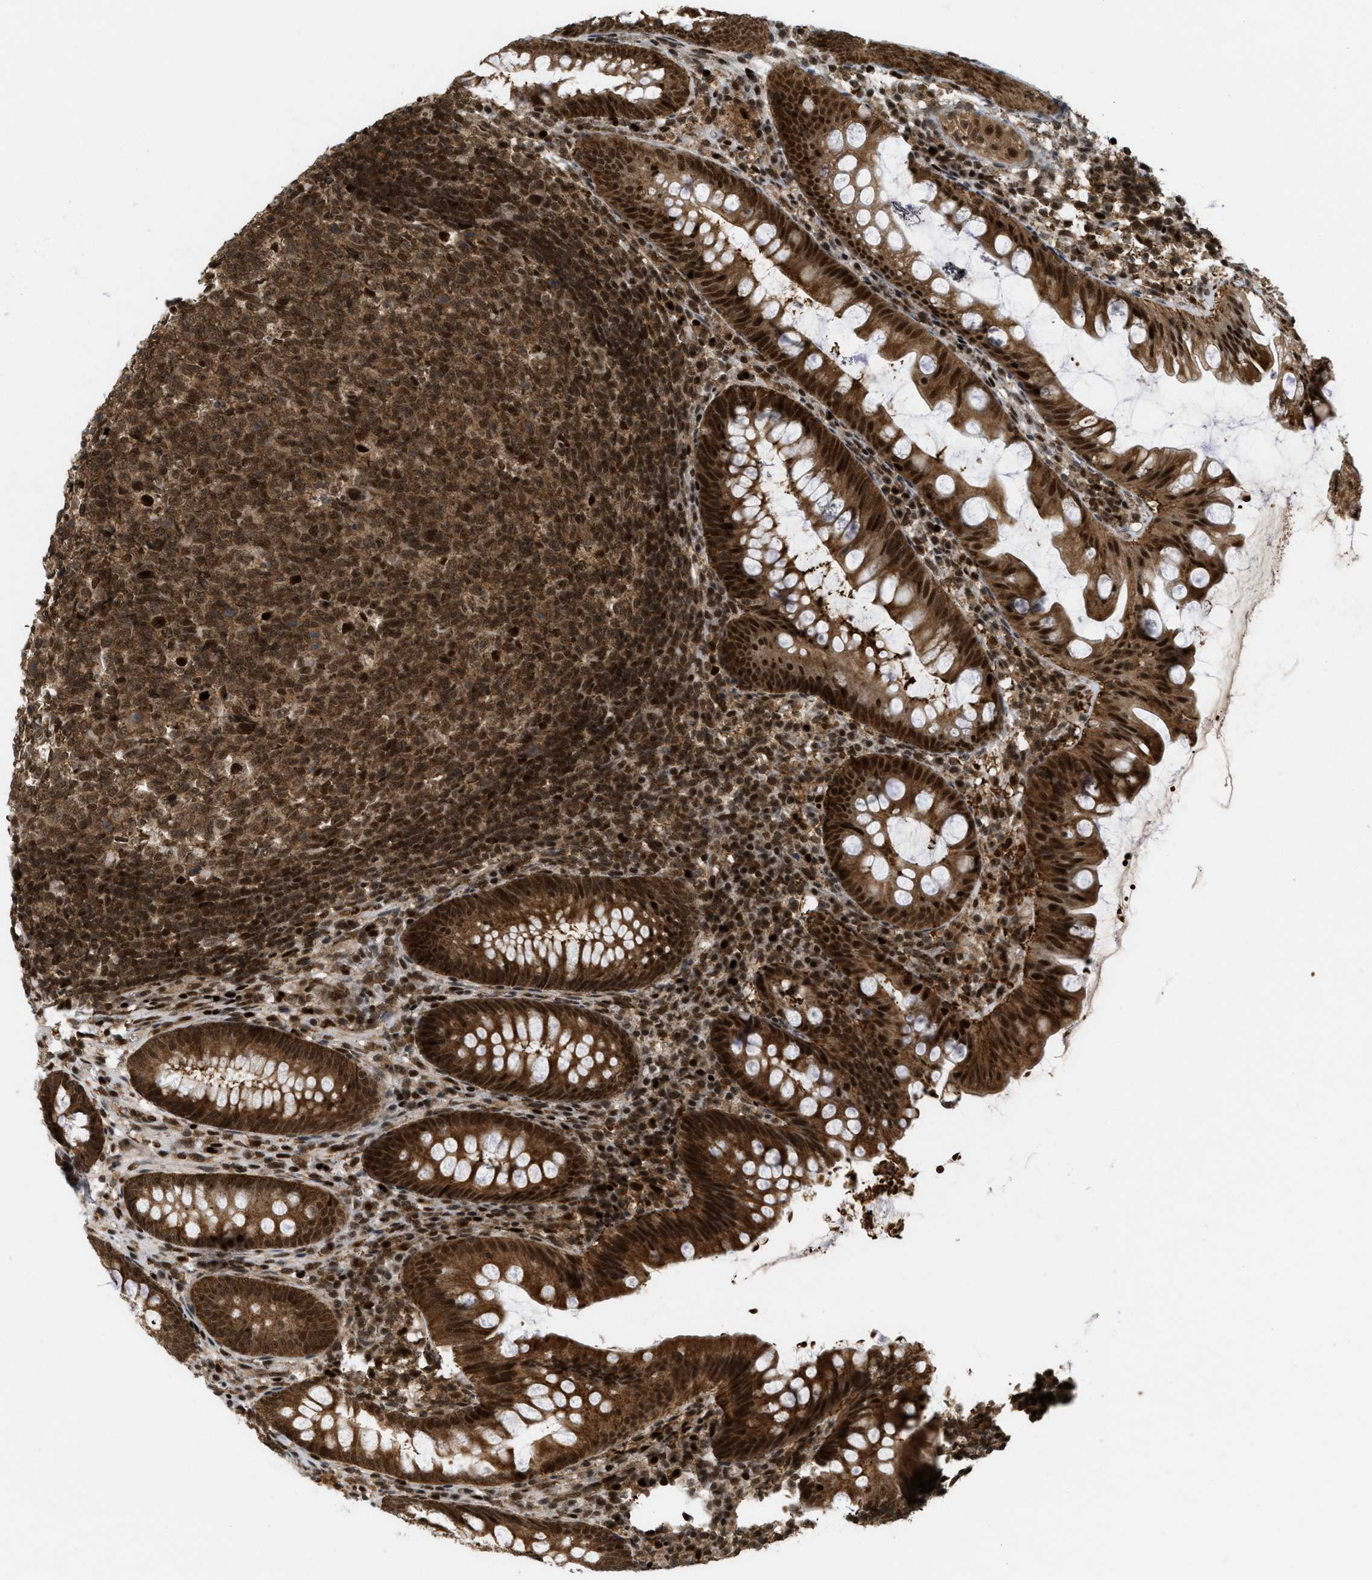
{"staining": {"intensity": "strong", "quantity": ">75%", "location": "cytoplasmic/membranous,nuclear"}, "tissue": "appendix", "cell_type": "Glandular cells", "image_type": "normal", "snomed": [{"axis": "morphology", "description": "Normal tissue, NOS"}, {"axis": "topography", "description": "Appendix"}], "caption": "Immunohistochemical staining of normal appendix shows high levels of strong cytoplasmic/membranous,nuclear staining in about >75% of glandular cells.", "gene": "TLK1", "patient": {"sex": "male", "age": 56}}